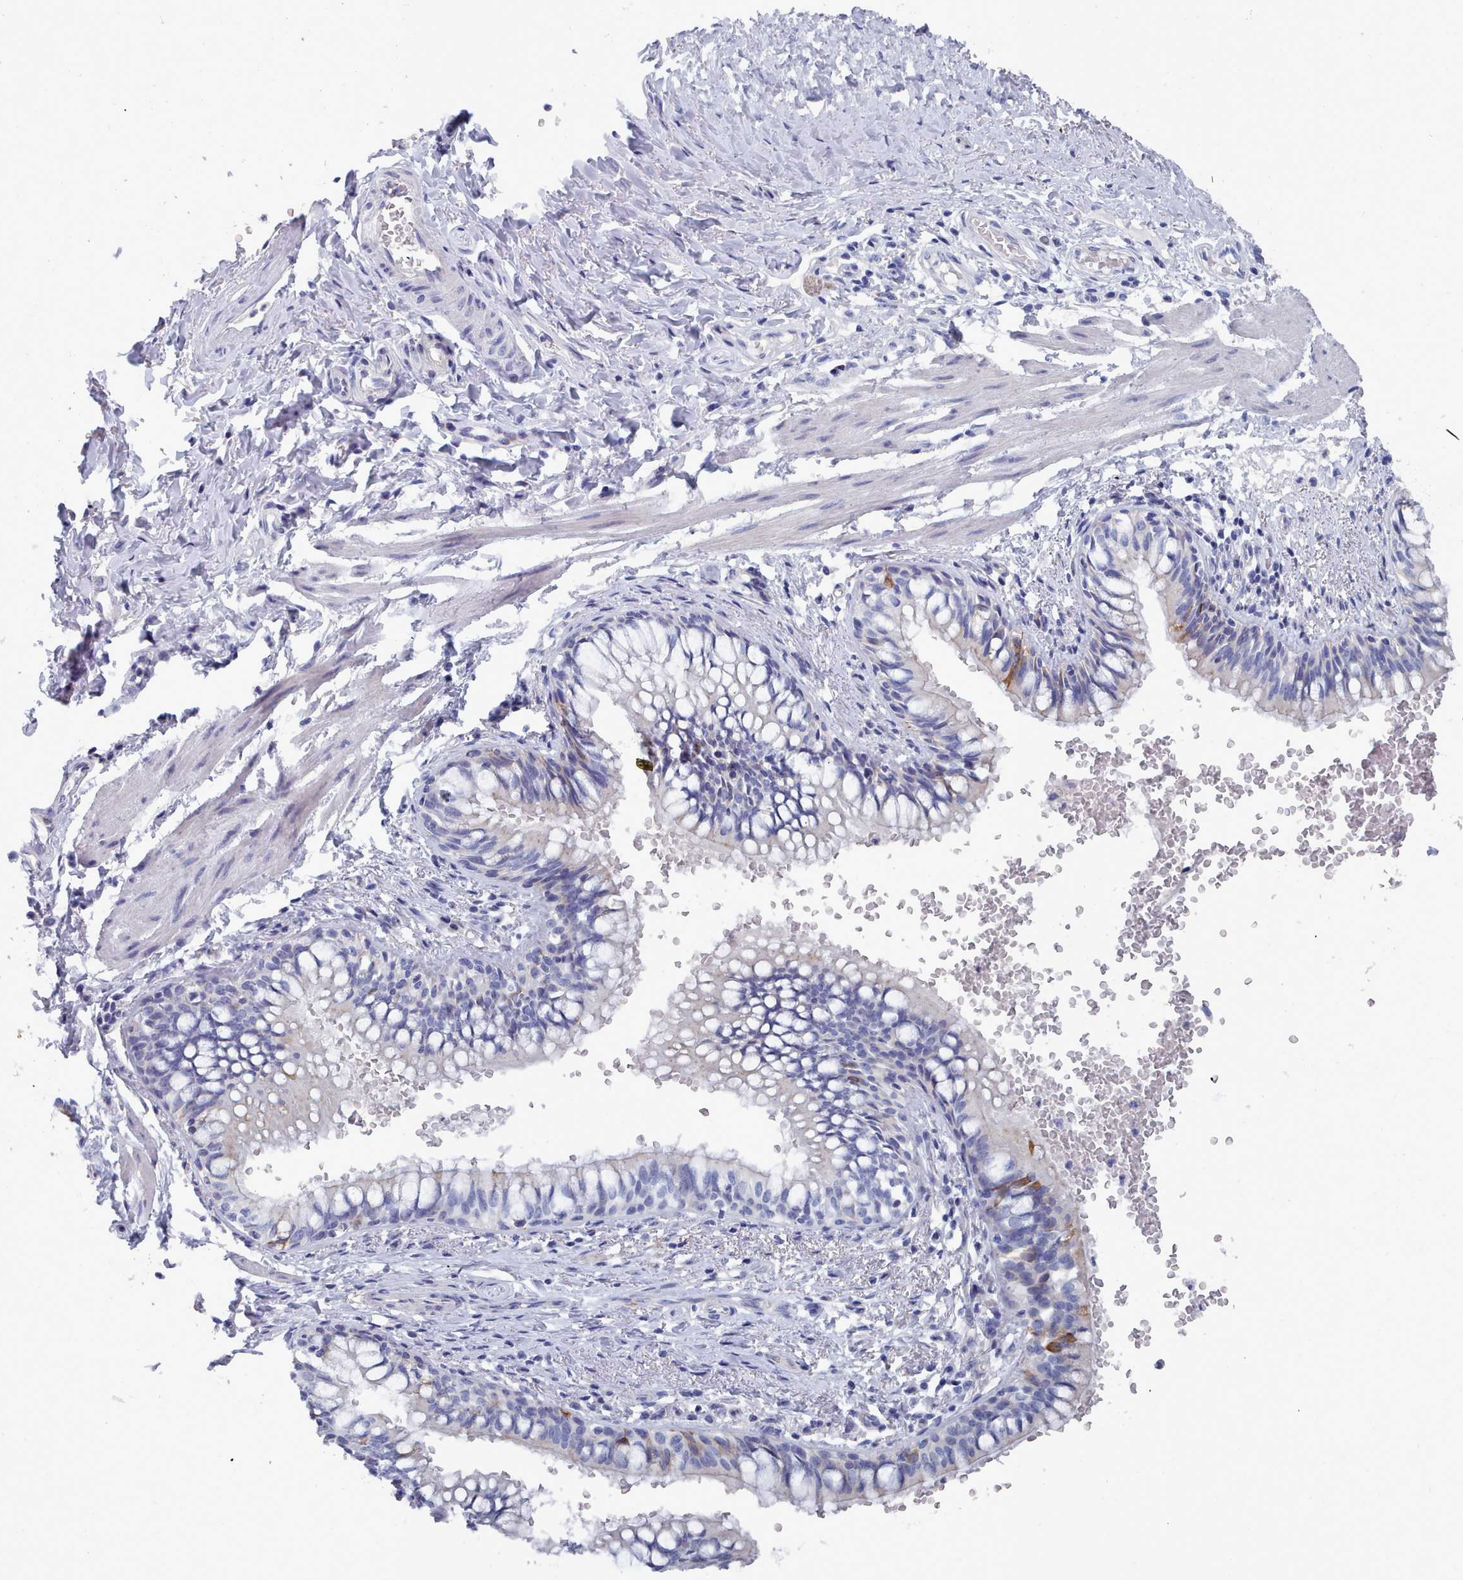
{"staining": {"intensity": "moderate", "quantity": "<25%", "location": "cytoplasmic/membranous"}, "tissue": "bronchus", "cell_type": "Respiratory epithelial cells", "image_type": "normal", "snomed": [{"axis": "morphology", "description": "Normal tissue, NOS"}, {"axis": "topography", "description": "Cartilage tissue"}, {"axis": "topography", "description": "Bronchus"}], "caption": "There is low levels of moderate cytoplasmic/membranous staining in respiratory epithelial cells of unremarkable bronchus, as demonstrated by immunohistochemical staining (brown color).", "gene": "ENSG00000285188", "patient": {"sex": "female", "age": 36}}